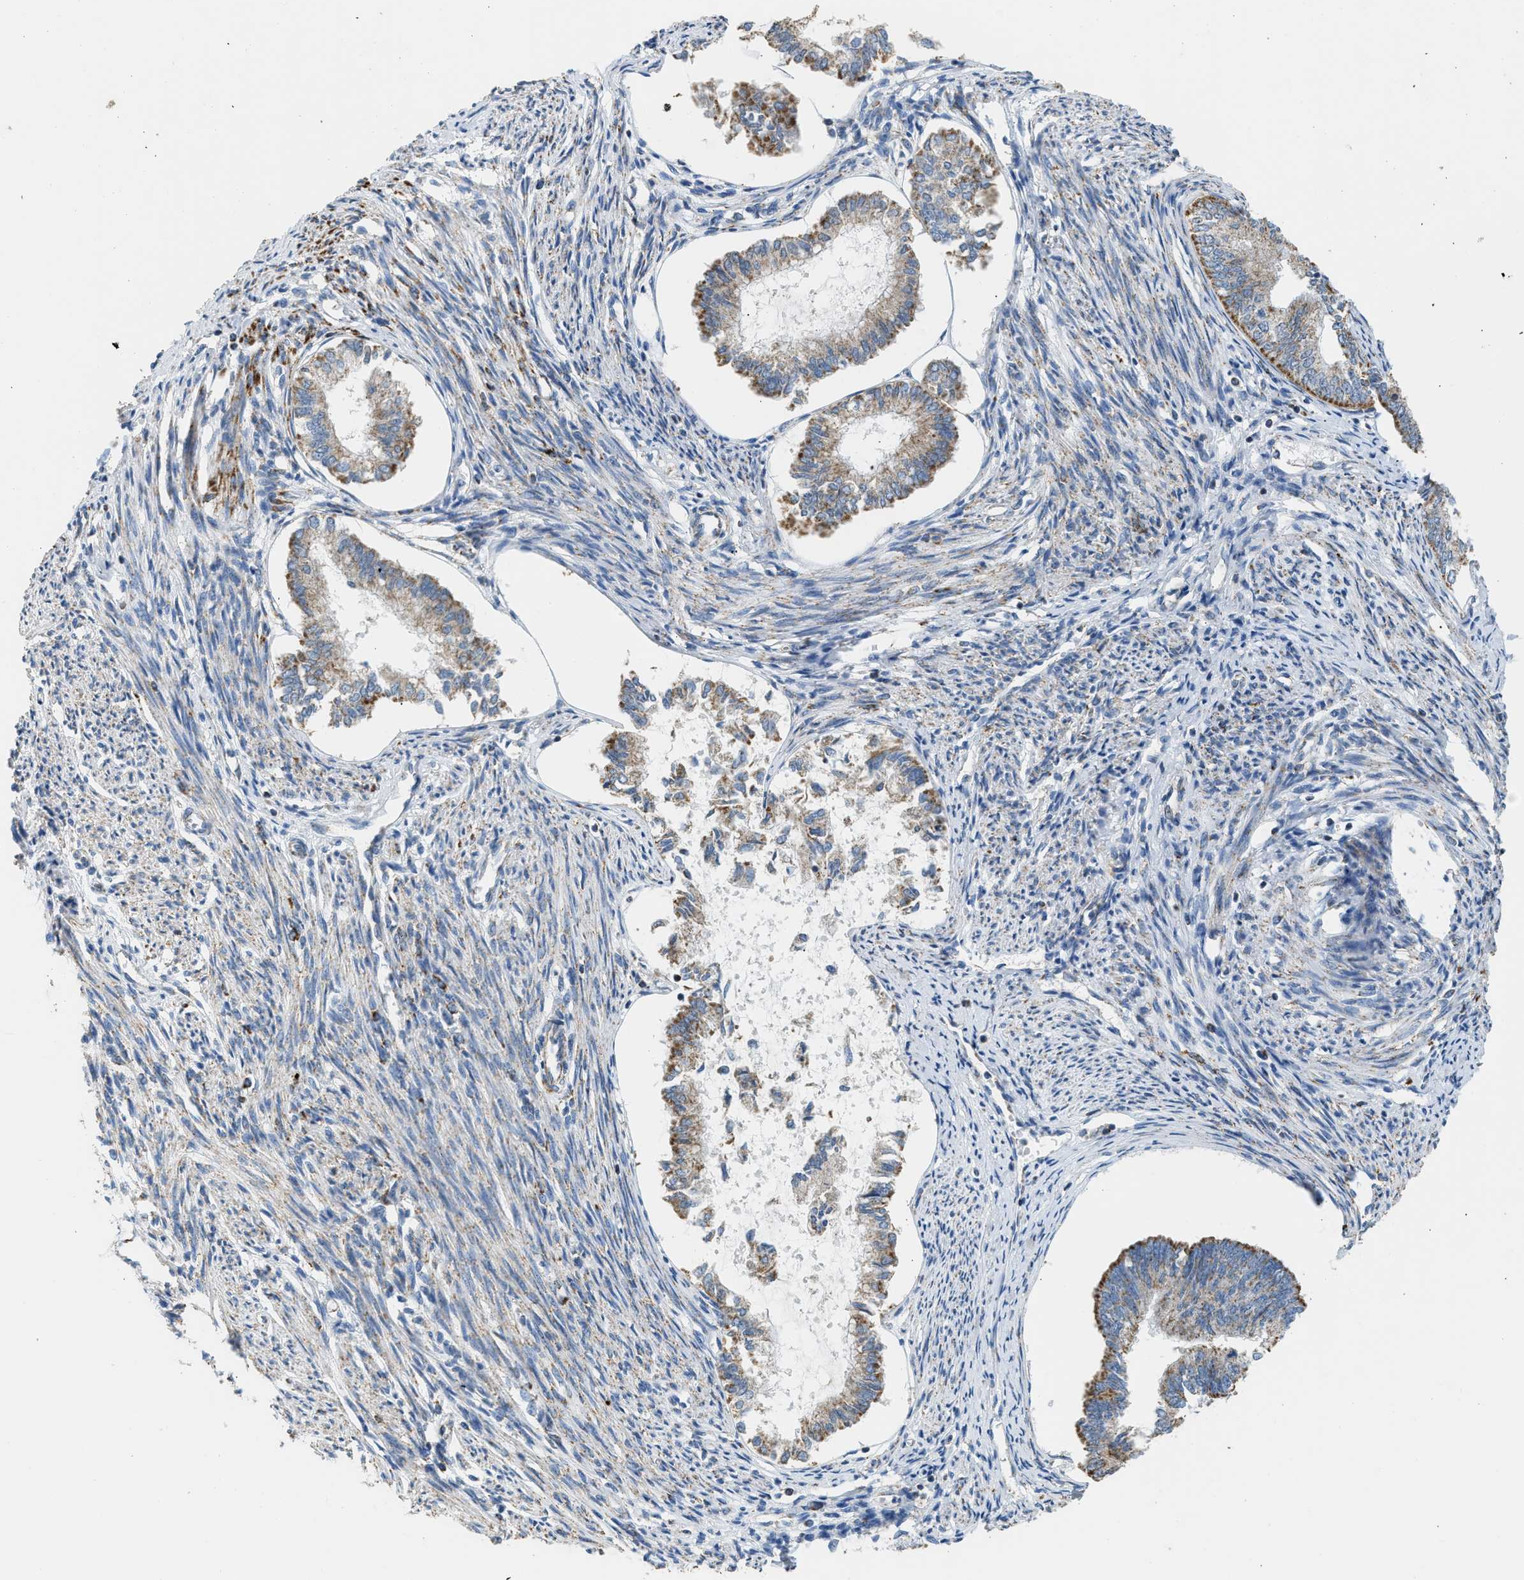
{"staining": {"intensity": "moderate", "quantity": "25%-75%", "location": "cytoplasmic/membranous"}, "tissue": "endometrial cancer", "cell_type": "Tumor cells", "image_type": "cancer", "snomed": [{"axis": "morphology", "description": "Adenocarcinoma, NOS"}, {"axis": "topography", "description": "Endometrium"}], "caption": "There is medium levels of moderate cytoplasmic/membranous positivity in tumor cells of endometrial adenocarcinoma, as demonstrated by immunohistochemical staining (brown color).", "gene": "GOT2", "patient": {"sex": "female", "age": 86}}